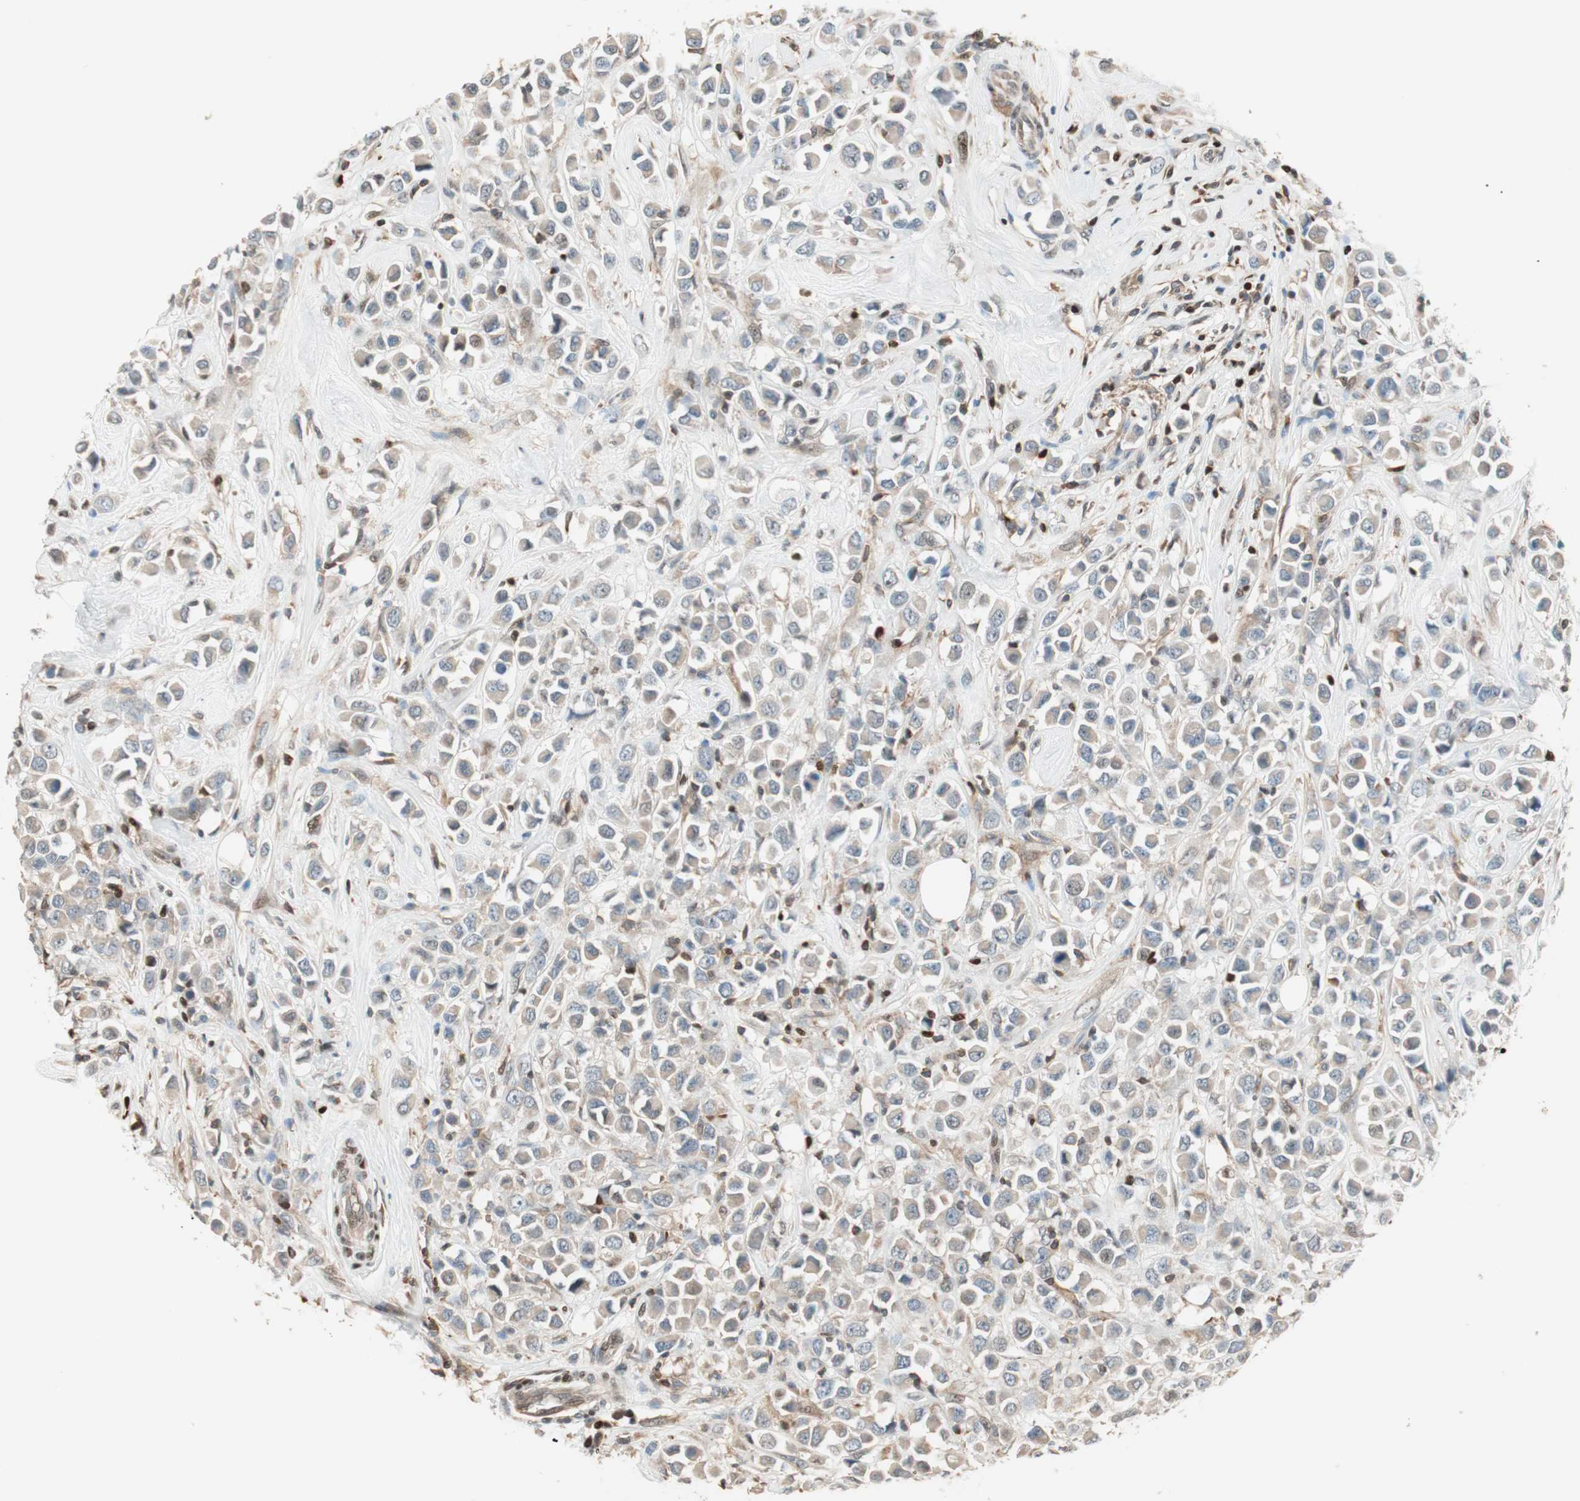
{"staining": {"intensity": "weak", "quantity": ">75%", "location": "cytoplasmic/membranous"}, "tissue": "breast cancer", "cell_type": "Tumor cells", "image_type": "cancer", "snomed": [{"axis": "morphology", "description": "Duct carcinoma"}, {"axis": "topography", "description": "Breast"}], "caption": "The photomicrograph exhibits a brown stain indicating the presence of a protein in the cytoplasmic/membranous of tumor cells in breast cancer.", "gene": "BIN1", "patient": {"sex": "female", "age": 61}}